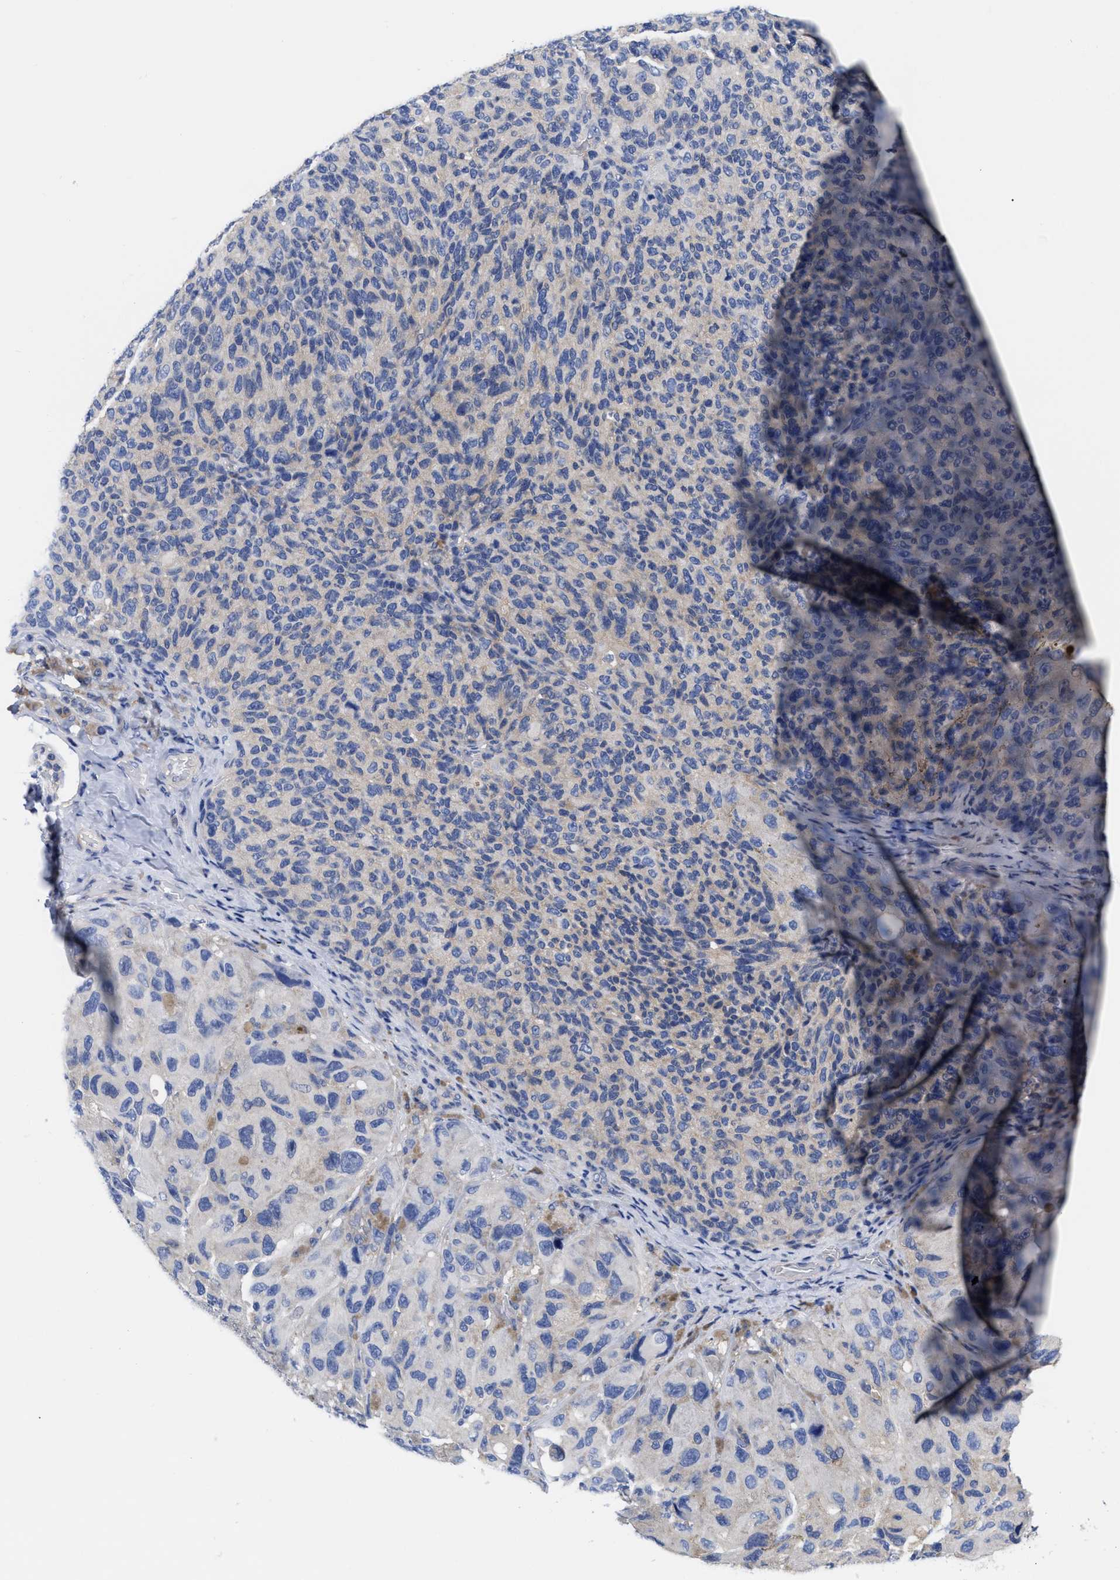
{"staining": {"intensity": "weak", "quantity": "<25%", "location": "cytoplasmic/membranous"}, "tissue": "melanoma", "cell_type": "Tumor cells", "image_type": "cancer", "snomed": [{"axis": "morphology", "description": "Malignant melanoma, NOS"}, {"axis": "topography", "description": "Skin"}], "caption": "Human melanoma stained for a protein using immunohistochemistry reveals no staining in tumor cells.", "gene": "RBKS", "patient": {"sex": "female", "age": 73}}